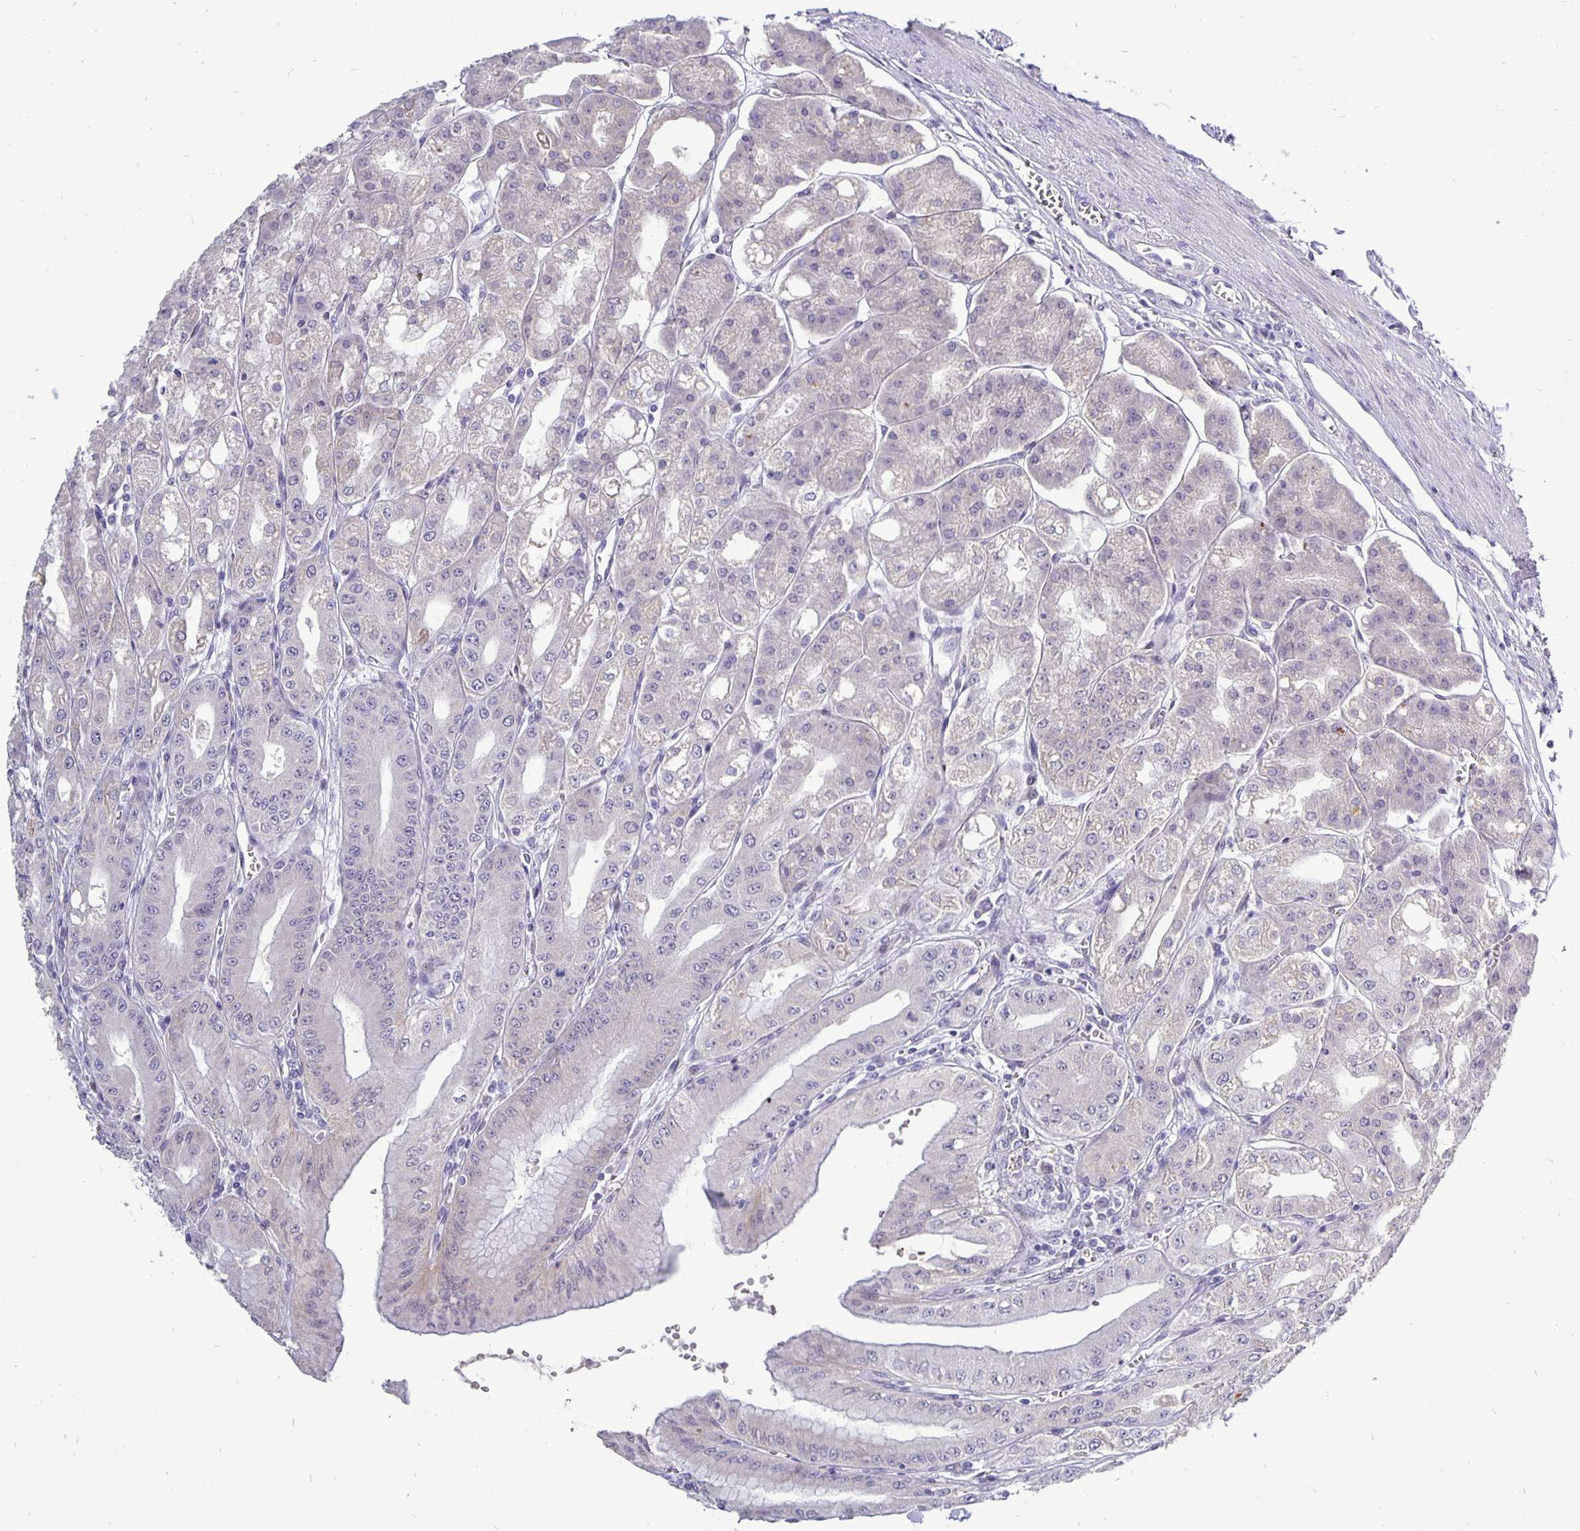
{"staining": {"intensity": "weak", "quantity": "<25%", "location": "cytoplasmic/membranous"}, "tissue": "stomach", "cell_type": "Glandular cells", "image_type": "normal", "snomed": [{"axis": "morphology", "description": "Normal tissue, NOS"}, {"axis": "topography", "description": "Stomach, lower"}], "caption": "This is a photomicrograph of IHC staining of unremarkable stomach, which shows no expression in glandular cells.", "gene": "ERBB2", "patient": {"sex": "male", "age": 71}}